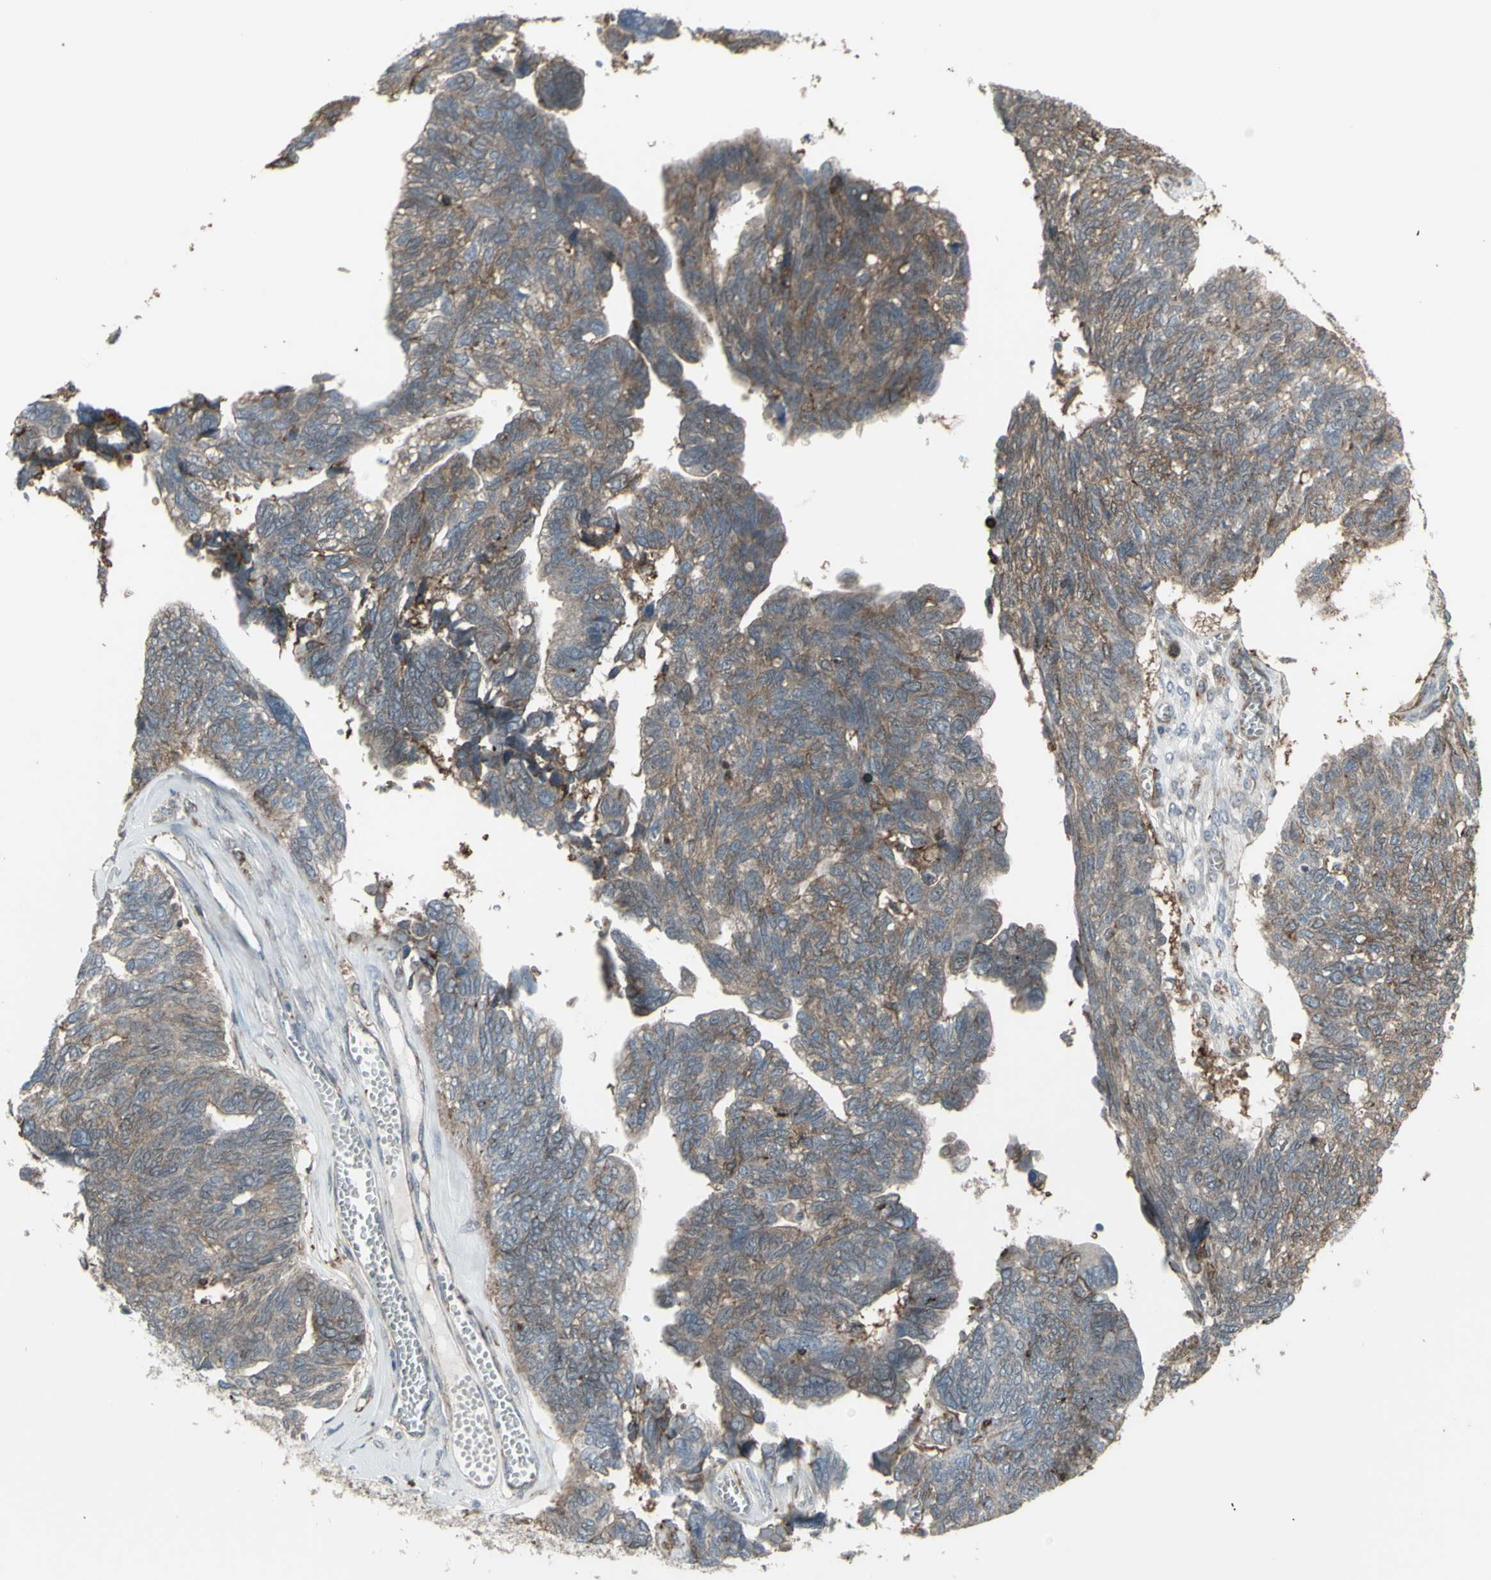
{"staining": {"intensity": "weak", "quantity": ">75%", "location": "cytoplasmic/membranous"}, "tissue": "ovarian cancer", "cell_type": "Tumor cells", "image_type": "cancer", "snomed": [{"axis": "morphology", "description": "Cystadenocarcinoma, serous, NOS"}, {"axis": "topography", "description": "Ovary"}], "caption": "Ovarian cancer stained with a brown dye exhibits weak cytoplasmic/membranous positive staining in about >75% of tumor cells.", "gene": "SMO", "patient": {"sex": "female", "age": 79}}